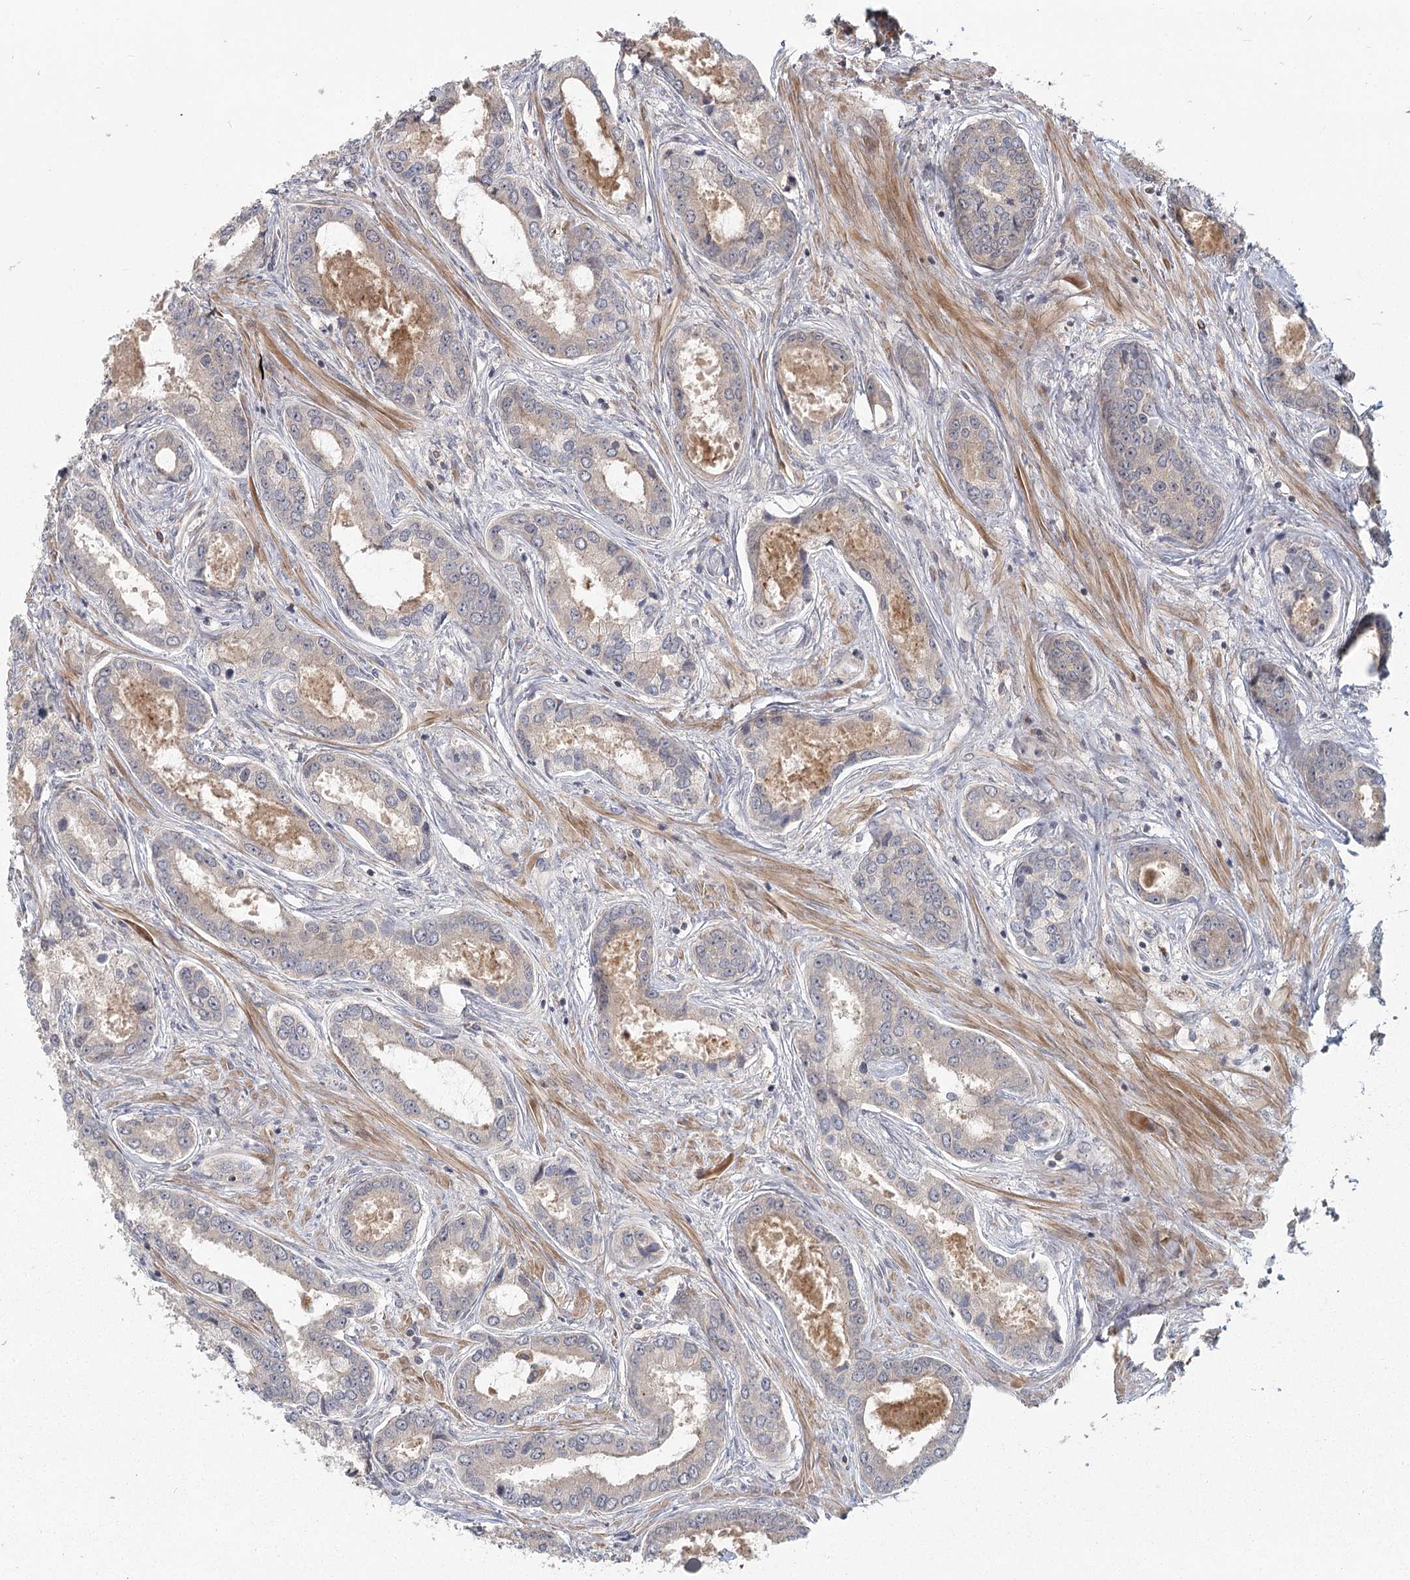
{"staining": {"intensity": "negative", "quantity": "none", "location": "none"}, "tissue": "prostate cancer", "cell_type": "Tumor cells", "image_type": "cancer", "snomed": [{"axis": "morphology", "description": "Adenocarcinoma, Low grade"}, {"axis": "topography", "description": "Prostate"}], "caption": "Tumor cells show no significant staining in prostate cancer. (Stains: DAB IHC with hematoxylin counter stain, Microscopy: brightfield microscopy at high magnification).", "gene": "RAPGEF6", "patient": {"sex": "male", "age": 68}}